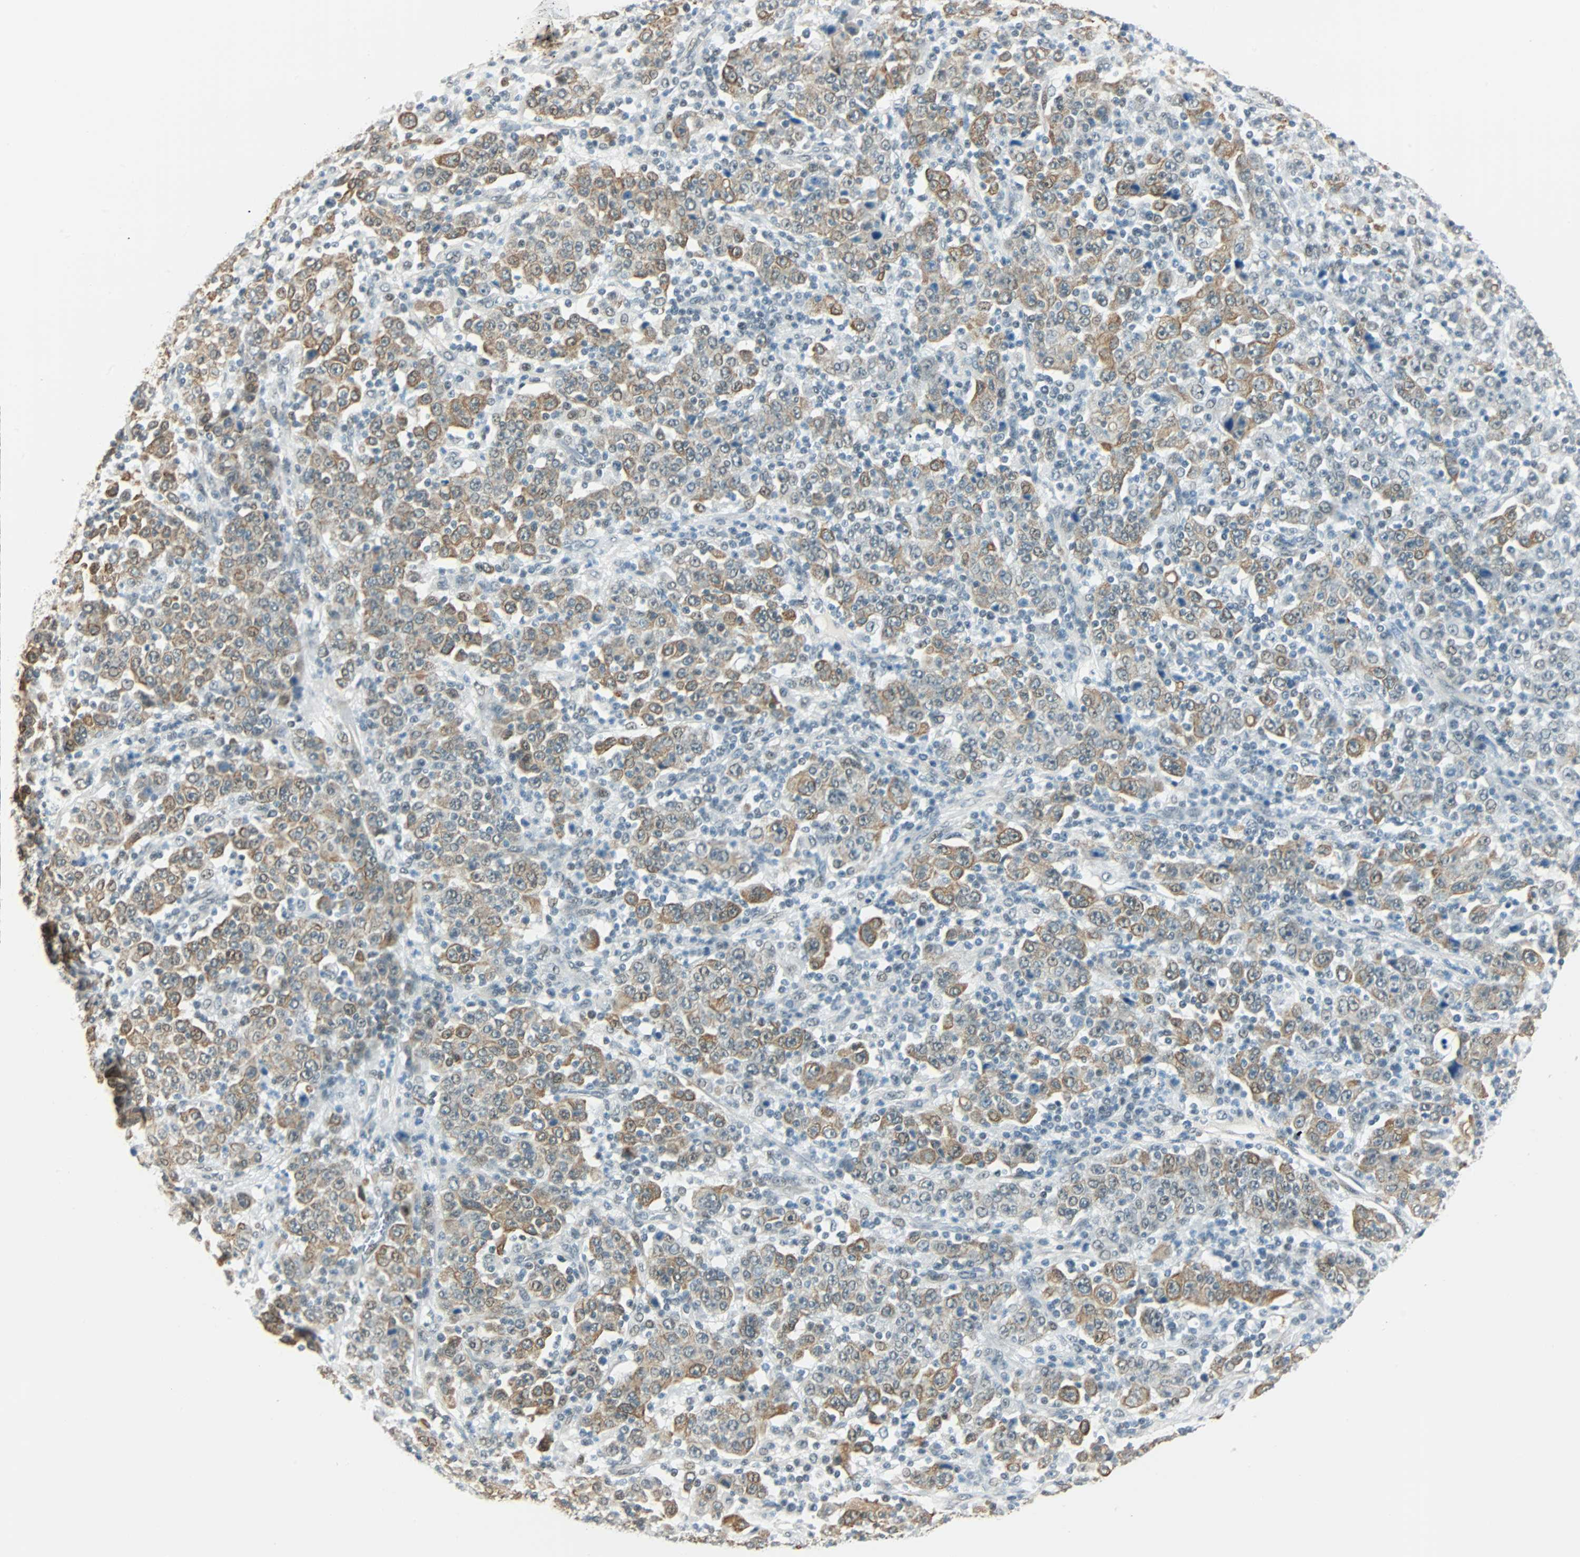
{"staining": {"intensity": "moderate", "quantity": "25%-75%", "location": "cytoplasmic/membranous"}, "tissue": "stomach cancer", "cell_type": "Tumor cells", "image_type": "cancer", "snomed": [{"axis": "morphology", "description": "Normal tissue, NOS"}, {"axis": "morphology", "description": "Adenocarcinoma, NOS"}, {"axis": "topography", "description": "Stomach, upper"}, {"axis": "topography", "description": "Stomach"}], "caption": "A medium amount of moderate cytoplasmic/membranous staining is seen in approximately 25%-75% of tumor cells in stomach cancer tissue. The staining was performed using DAB, with brown indicating positive protein expression. Nuclei are stained blue with hematoxylin.", "gene": "NELFE", "patient": {"sex": "male", "age": 59}}